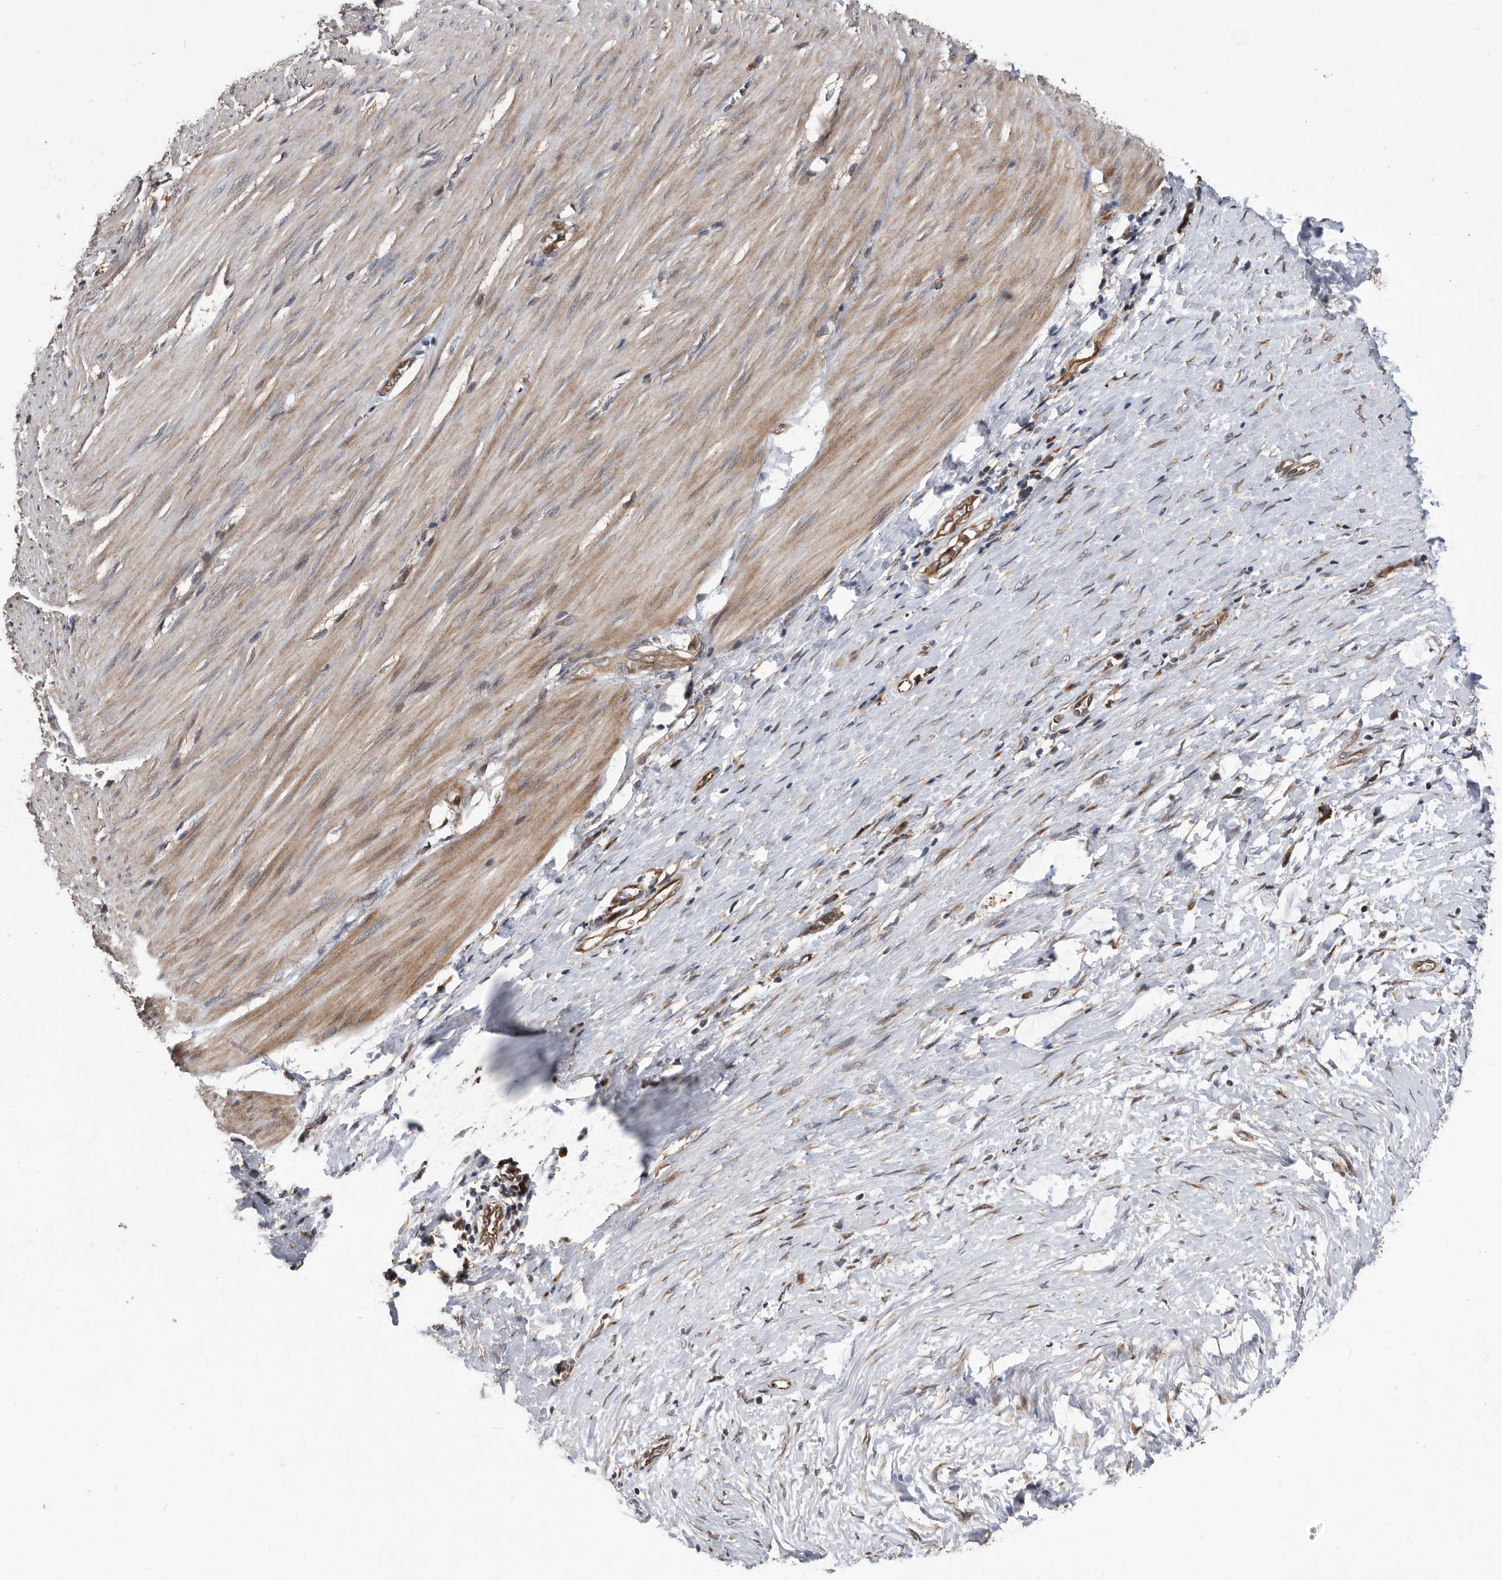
{"staining": {"intensity": "moderate", "quantity": ">75%", "location": "cytoplasmic/membranous"}, "tissue": "smooth muscle", "cell_type": "Smooth muscle cells", "image_type": "normal", "snomed": [{"axis": "morphology", "description": "Normal tissue, NOS"}, {"axis": "morphology", "description": "Adenocarcinoma, NOS"}, {"axis": "topography", "description": "Colon"}, {"axis": "topography", "description": "Peripheral nerve tissue"}], "caption": "Immunohistochemistry (IHC) (DAB (3,3'-diaminobenzidine)) staining of unremarkable smooth muscle reveals moderate cytoplasmic/membranous protein expression in about >75% of smooth muscle cells.", "gene": "SERINC2", "patient": {"sex": "male", "age": 14}}